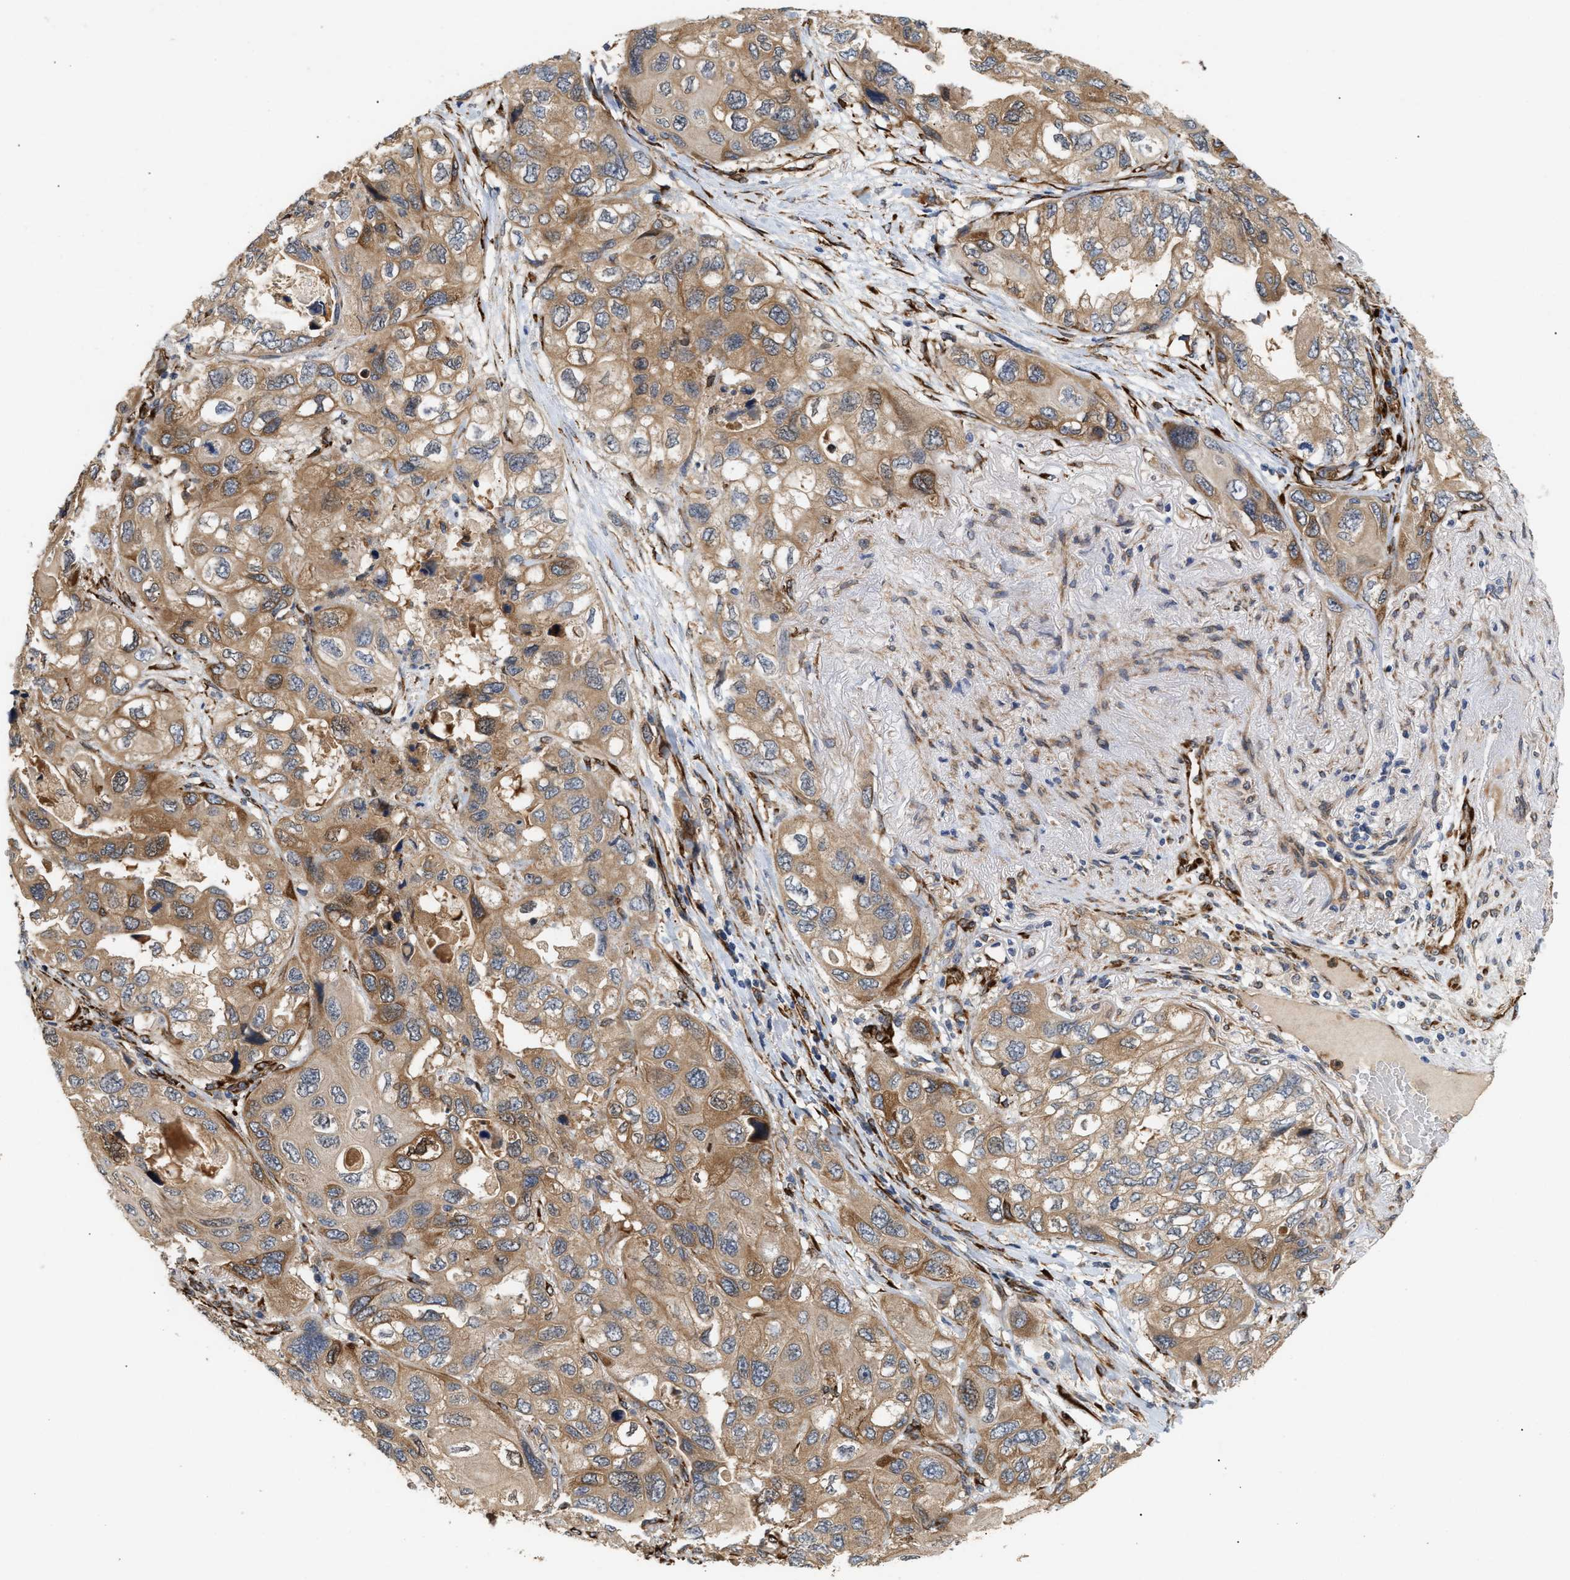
{"staining": {"intensity": "moderate", "quantity": ">75%", "location": "cytoplasmic/membranous"}, "tissue": "lung cancer", "cell_type": "Tumor cells", "image_type": "cancer", "snomed": [{"axis": "morphology", "description": "Squamous cell carcinoma, NOS"}, {"axis": "topography", "description": "Lung"}], "caption": "High-power microscopy captured an immunohistochemistry histopathology image of lung squamous cell carcinoma, revealing moderate cytoplasmic/membranous positivity in approximately >75% of tumor cells. (DAB (3,3'-diaminobenzidine) IHC with brightfield microscopy, high magnification).", "gene": "PLCD1", "patient": {"sex": "female", "age": 73}}